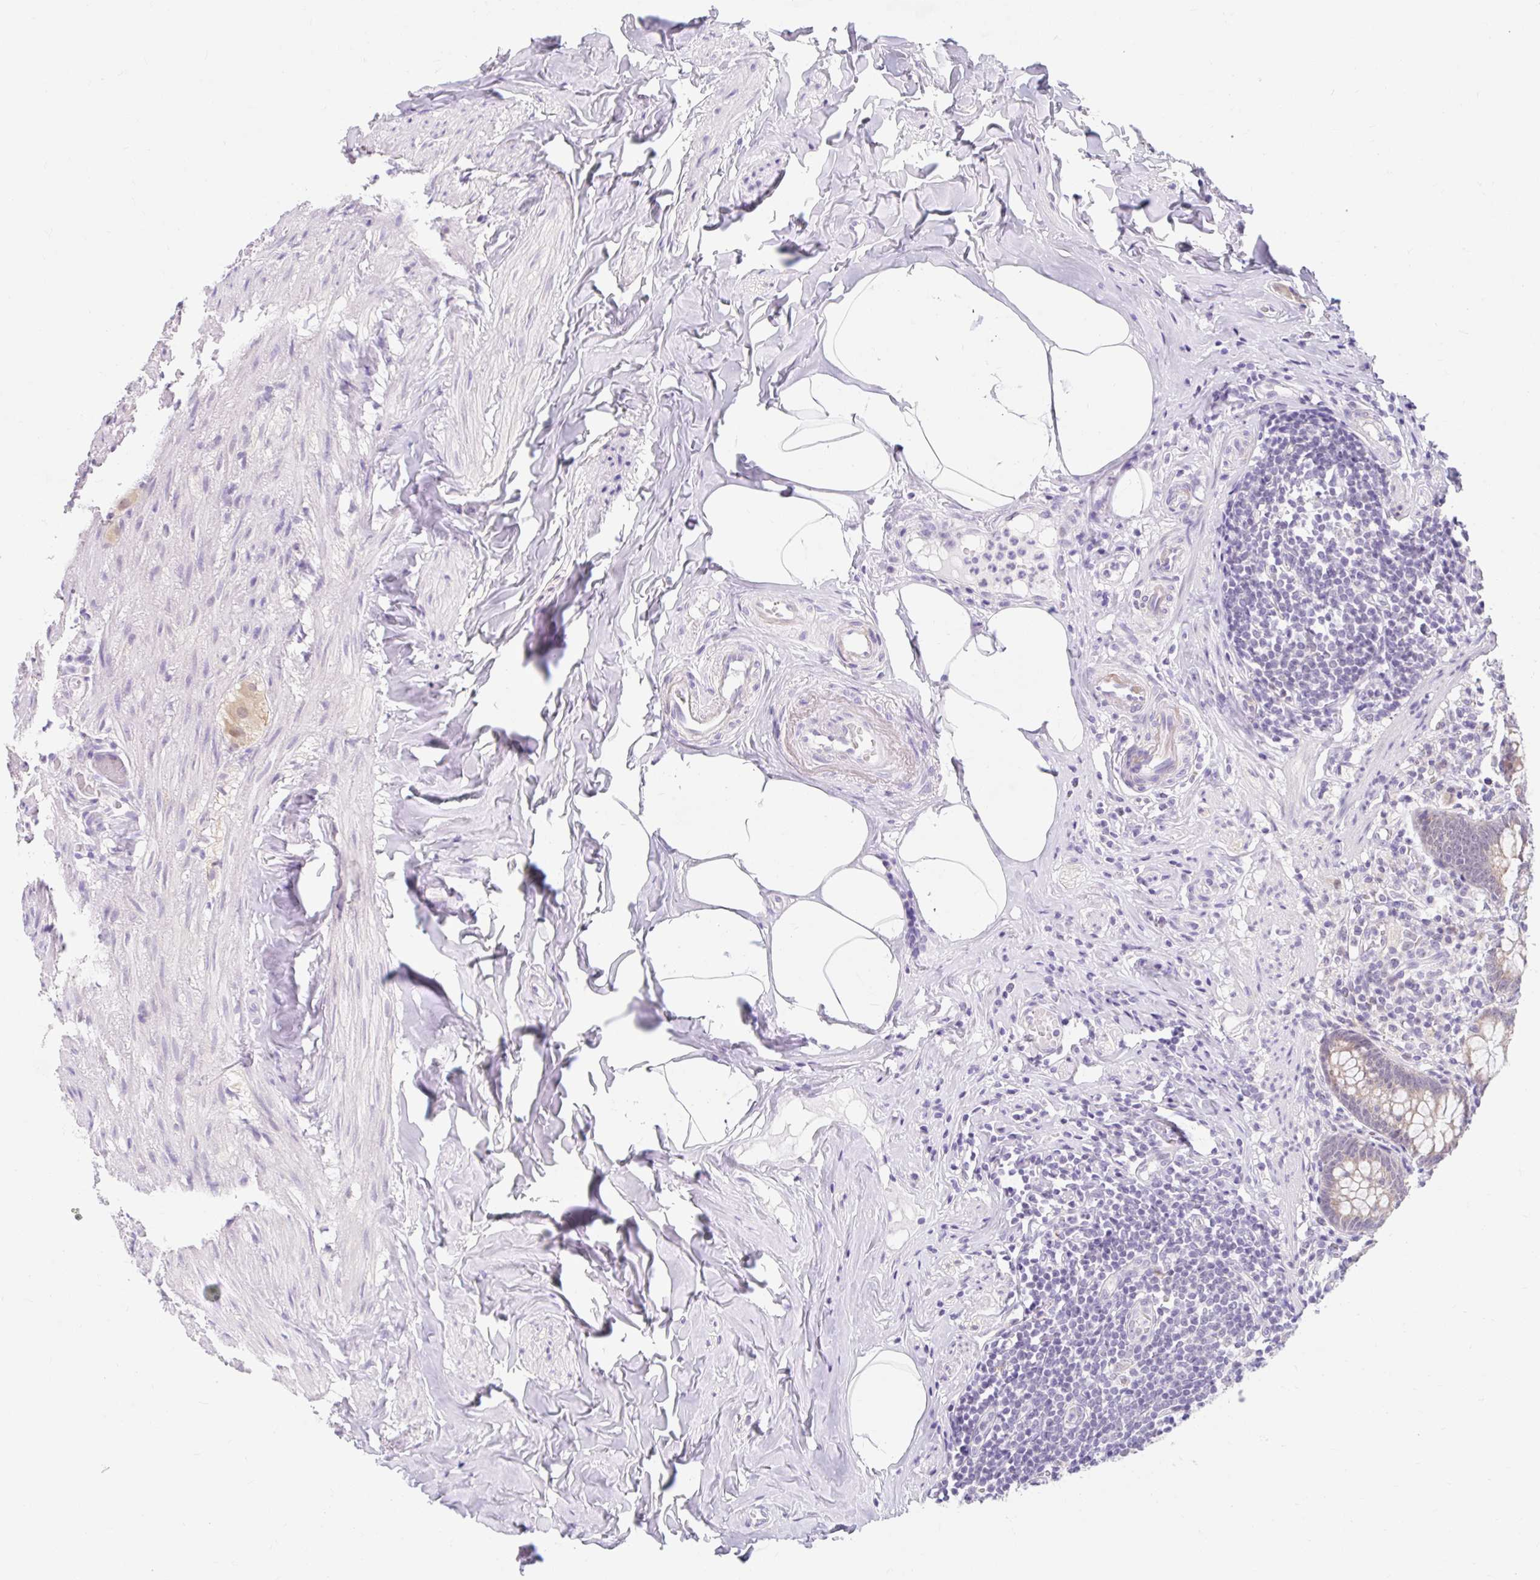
{"staining": {"intensity": "weak", "quantity": ">75%", "location": "cytoplasmic/membranous"}, "tissue": "appendix", "cell_type": "Glandular cells", "image_type": "normal", "snomed": [{"axis": "morphology", "description": "Normal tissue, NOS"}, {"axis": "topography", "description": "Appendix"}], "caption": "This micrograph reveals immunohistochemistry staining of benign appendix, with low weak cytoplasmic/membranous staining in about >75% of glandular cells.", "gene": "ITPK1", "patient": {"sex": "male", "age": 55}}